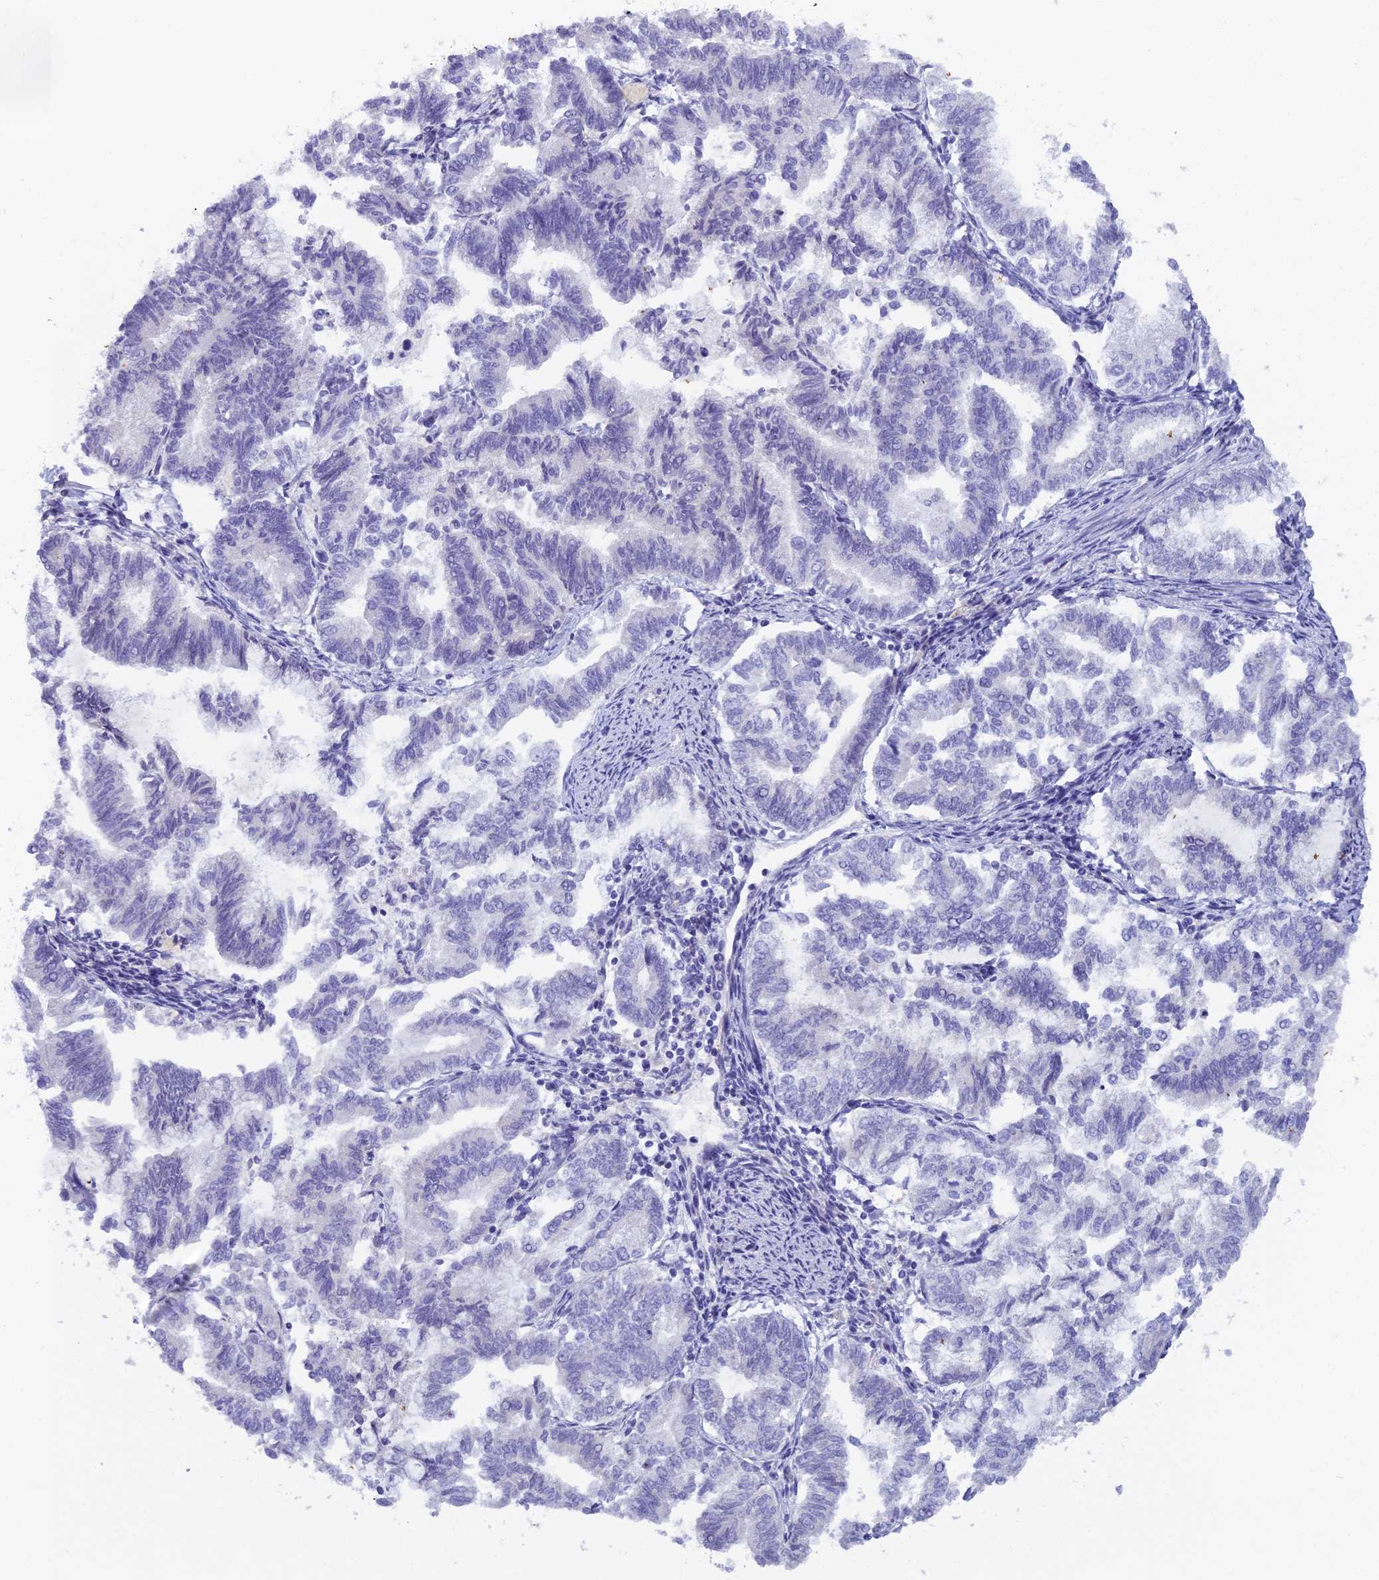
{"staining": {"intensity": "negative", "quantity": "none", "location": "none"}, "tissue": "endometrial cancer", "cell_type": "Tumor cells", "image_type": "cancer", "snomed": [{"axis": "morphology", "description": "Adenocarcinoma, NOS"}, {"axis": "topography", "description": "Endometrium"}], "caption": "IHC photomicrograph of neoplastic tissue: human adenocarcinoma (endometrial) stained with DAB (3,3'-diaminobenzidine) shows no significant protein positivity in tumor cells. (Immunohistochemistry (ihc), brightfield microscopy, high magnification).", "gene": "UNC80", "patient": {"sex": "female", "age": 79}}